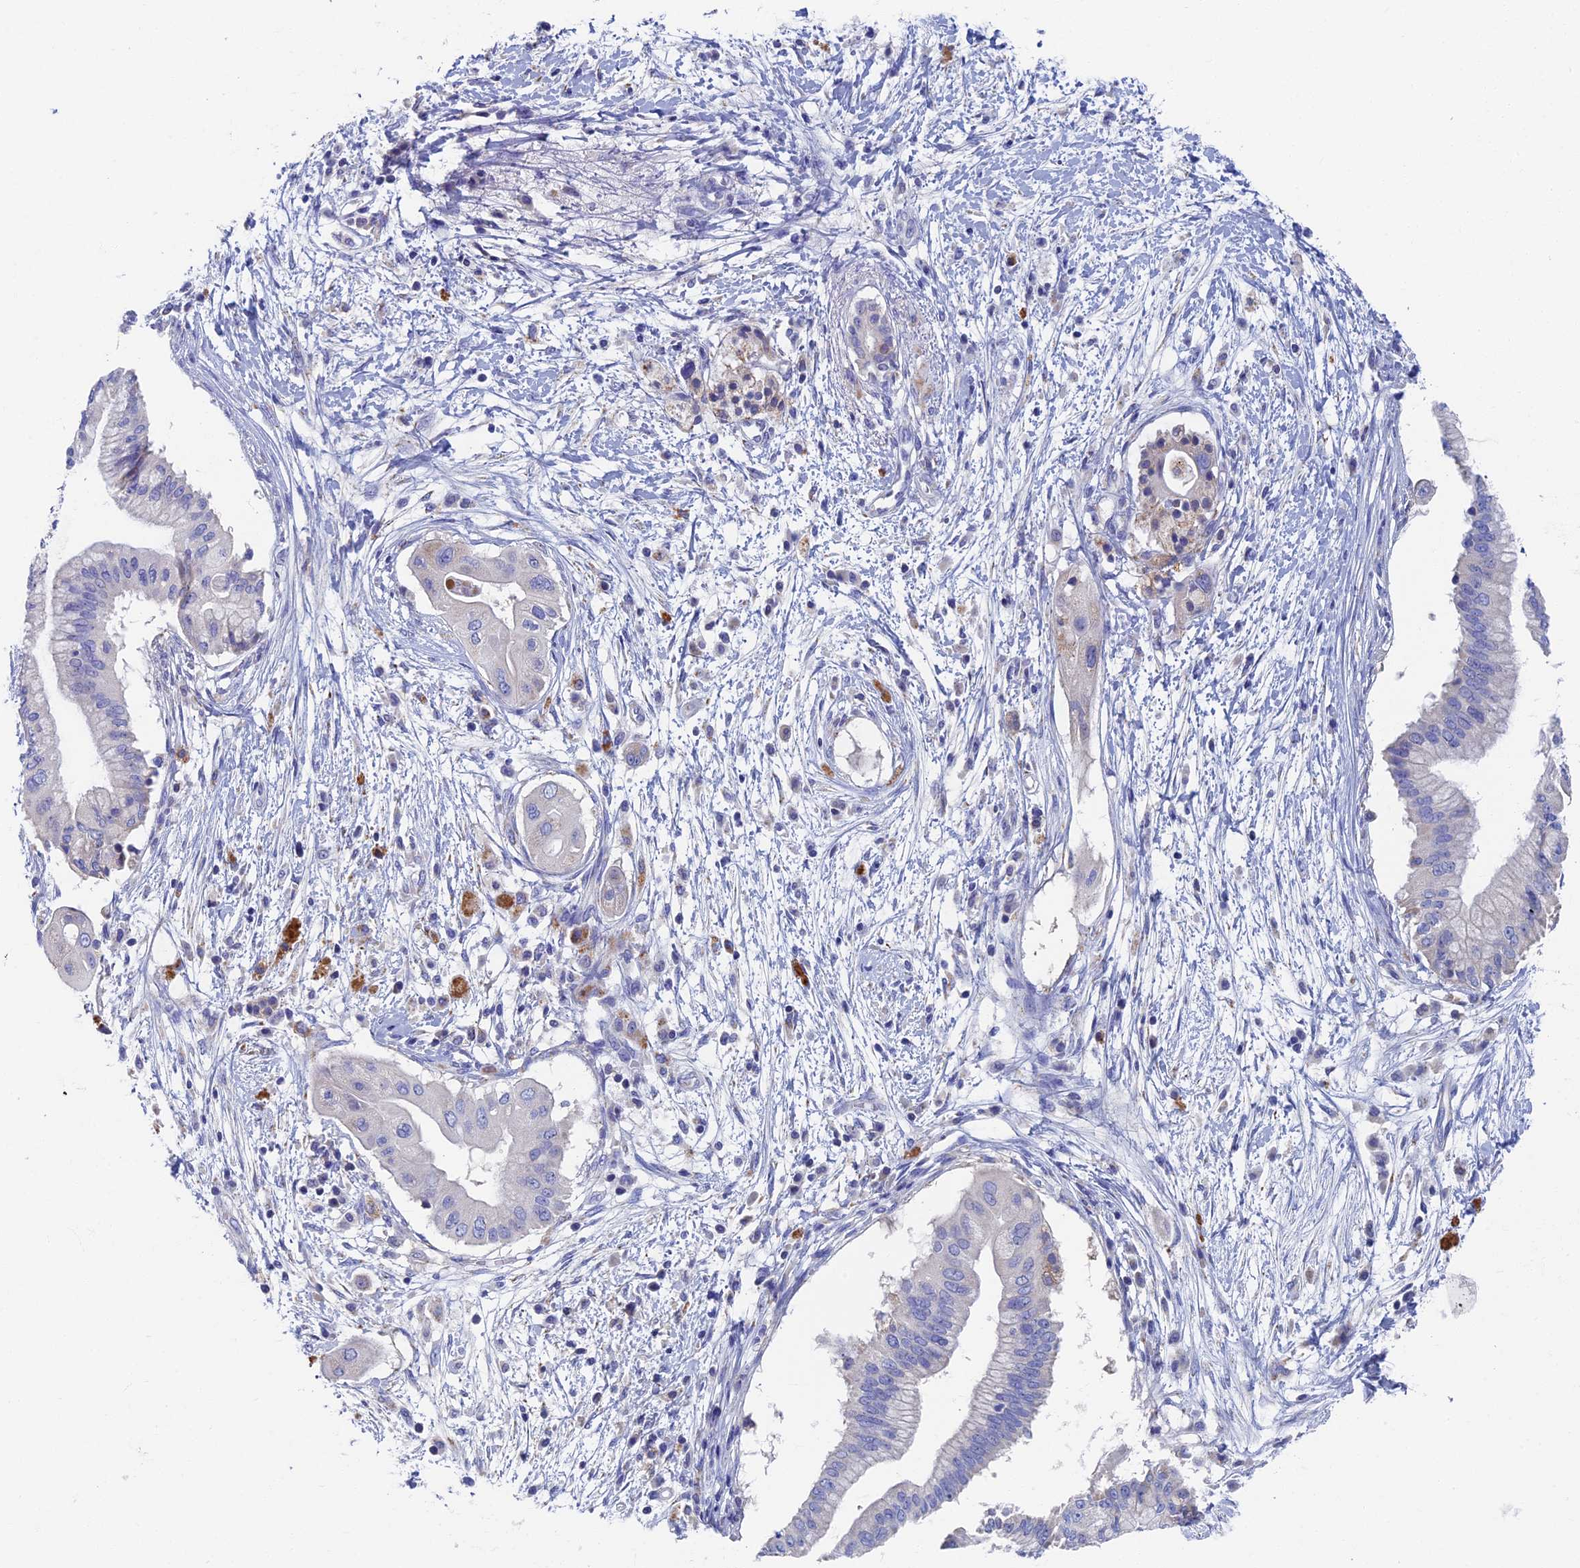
{"staining": {"intensity": "negative", "quantity": "none", "location": "none"}, "tissue": "pancreatic cancer", "cell_type": "Tumor cells", "image_type": "cancer", "snomed": [{"axis": "morphology", "description": "Adenocarcinoma, NOS"}, {"axis": "topography", "description": "Pancreas"}], "caption": "Immunohistochemical staining of pancreatic cancer shows no significant positivity in tumor cells. (Immunohistochemistry, brightfield microscopy, high magnification).", "gene": "OAT", "patient": {"sex": "male", "age": 68}}